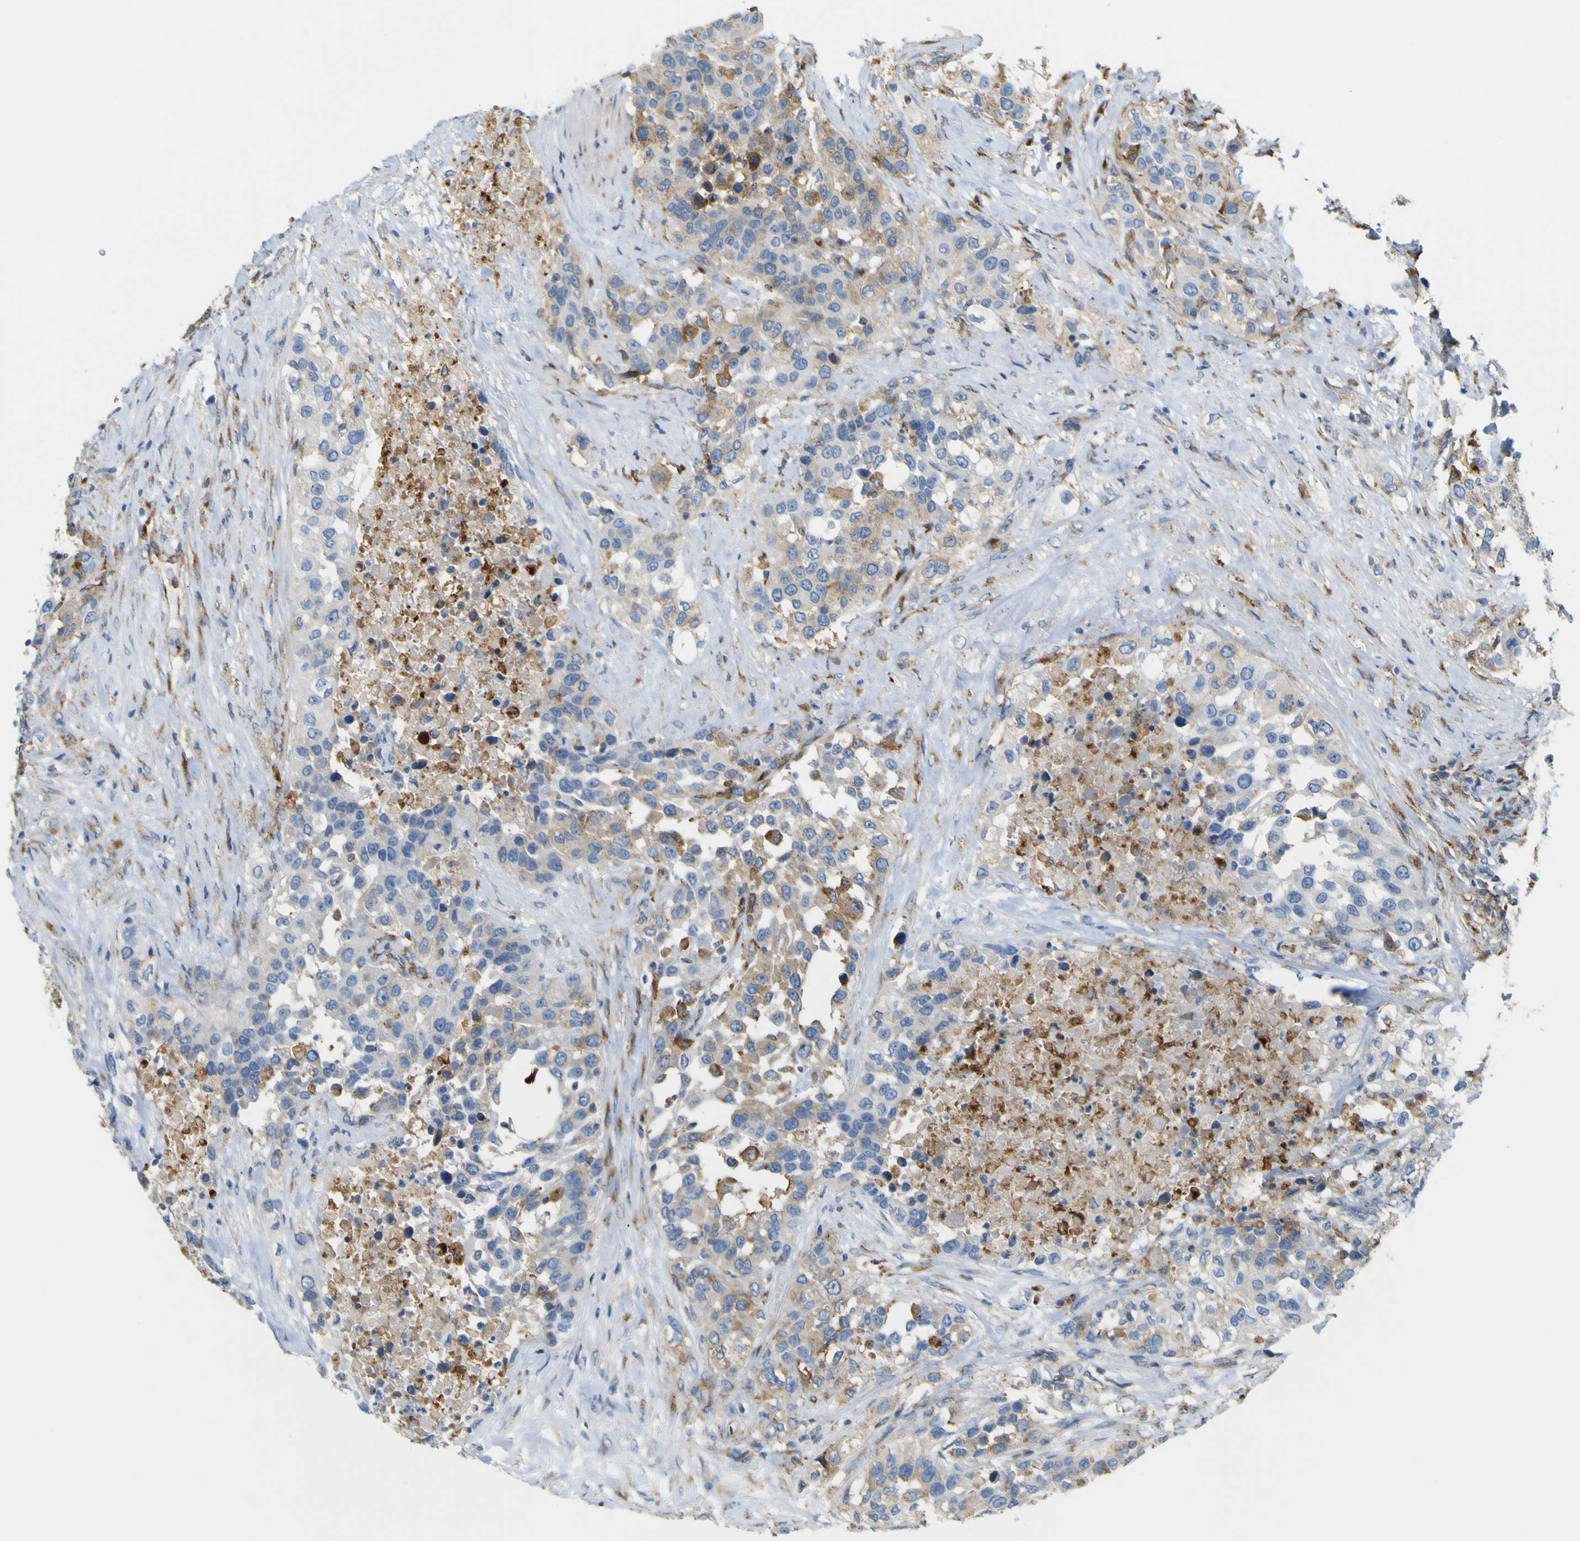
{"staining": {"intensity": "moderate", "quantity": "25%-75%", "location": "cytoplasmic/membranous"}, "tissue": "urothelial cancer", "cell_type": "Tumor cells", "image_type": "cancer", "snomed": [{"axis": "morphology", "description": "Urothelial carcinoma, High grade"}, {"axis": "topography", "description": "Urinary bladder"}], "caption": "A histopathology image of urothelial cancer stained for a protein reveals moderate cytoplasmic/membranous brown staining in tumor cells. (DAB (3,3'-diaminobenzidine) IHC, brown staining for protein, blue staining for nuclei).", "gene": "IGF2R", "patient": {"sex": "female", "age": 80}}